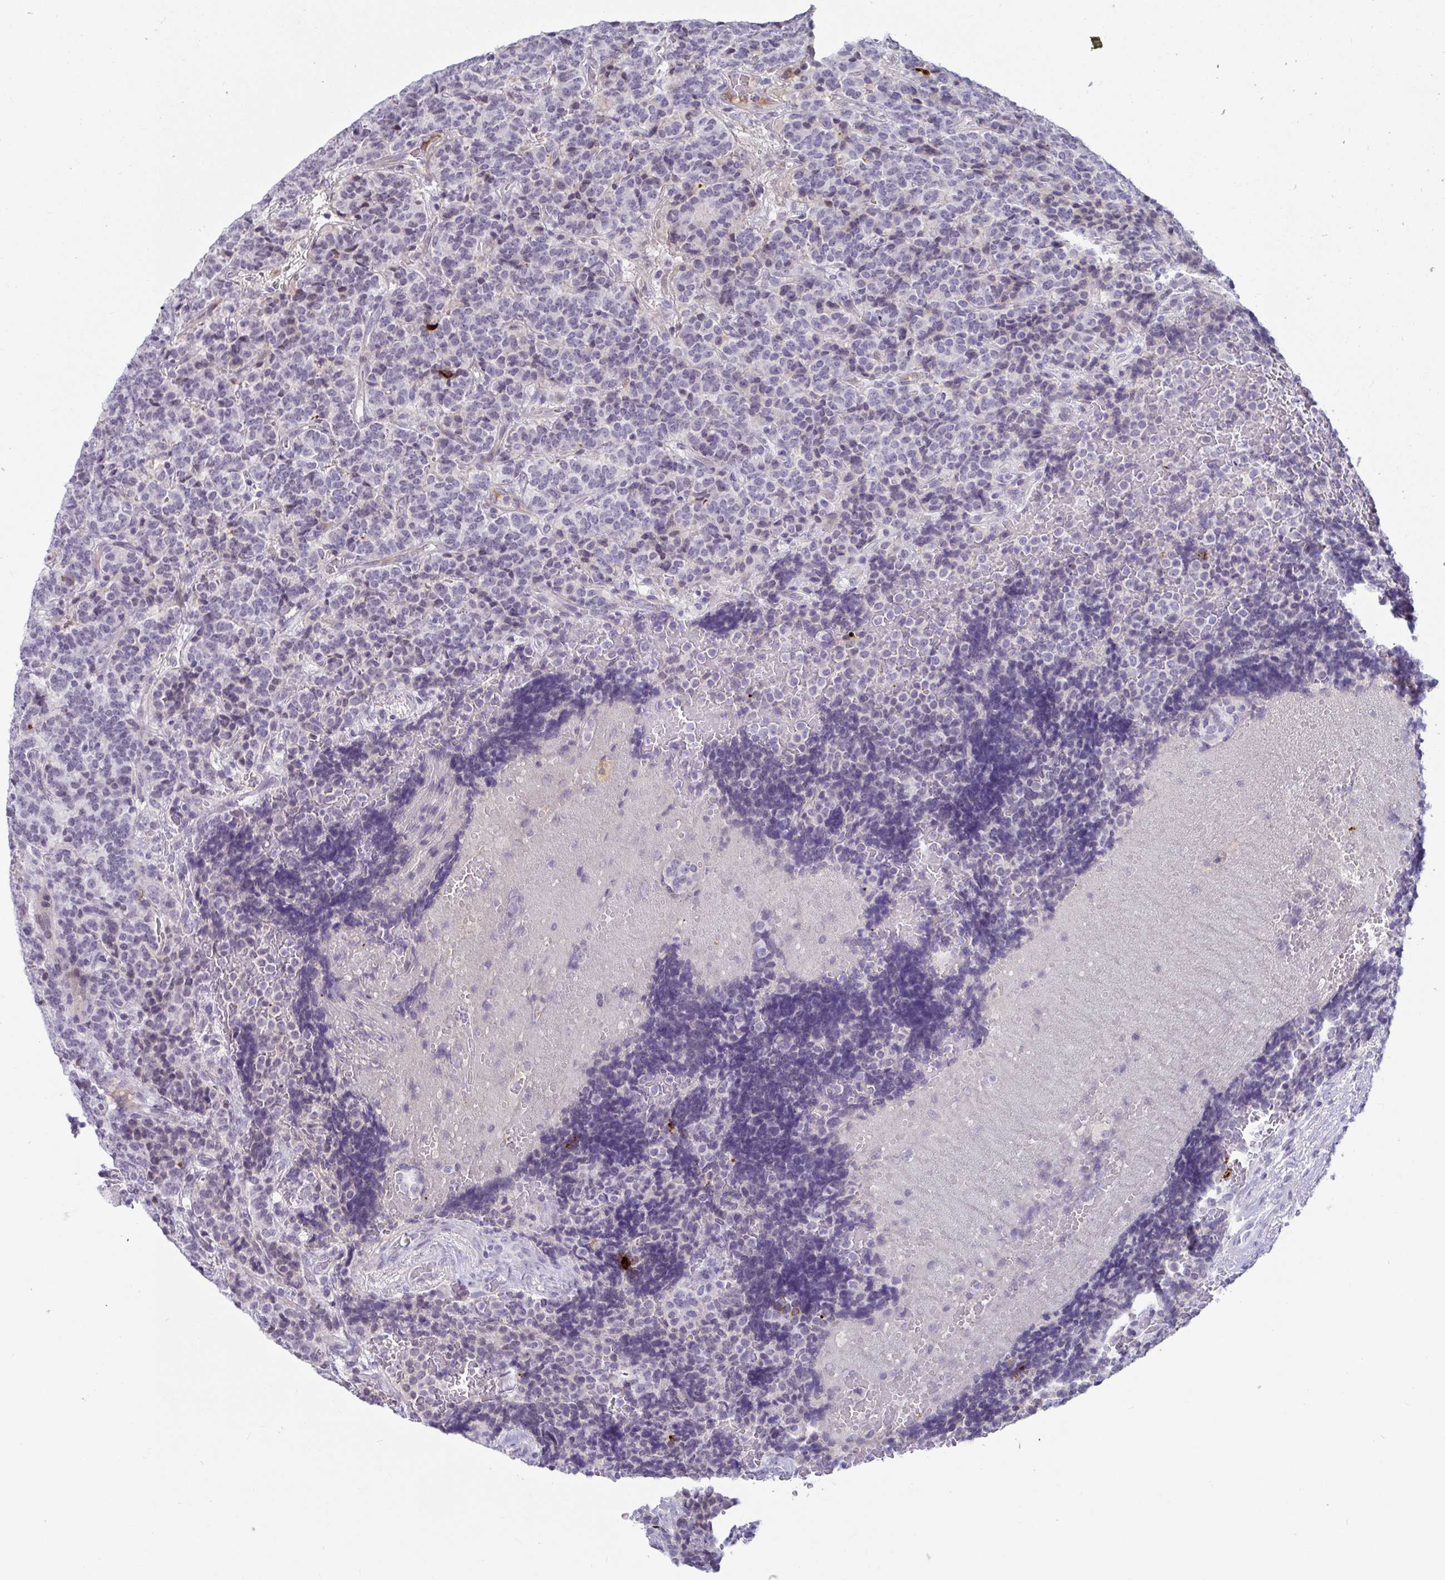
{"staining": {"intensity": "negative", "quantity": "none", "location": "none"}, "tissue": "carcinoid", "cell_type": "Tumor cells", "image_type": "cancer", "snomed": [{"axis": "morphology", "description": "Carcinoid, malignant, NOS"}, {"axis": "topography", "description": "Pancreas"}], "caption": "This is a histopathology image of IHC staining of carcinoid (malignant), which shows no expression in tumor cells. (DAB (3,3'-diaminobenzidine) immunohistochemistry (IHC) with hematoxylin counter stain).", "gene": "NPY", "patient": {"sex": "male", "age": 36}}